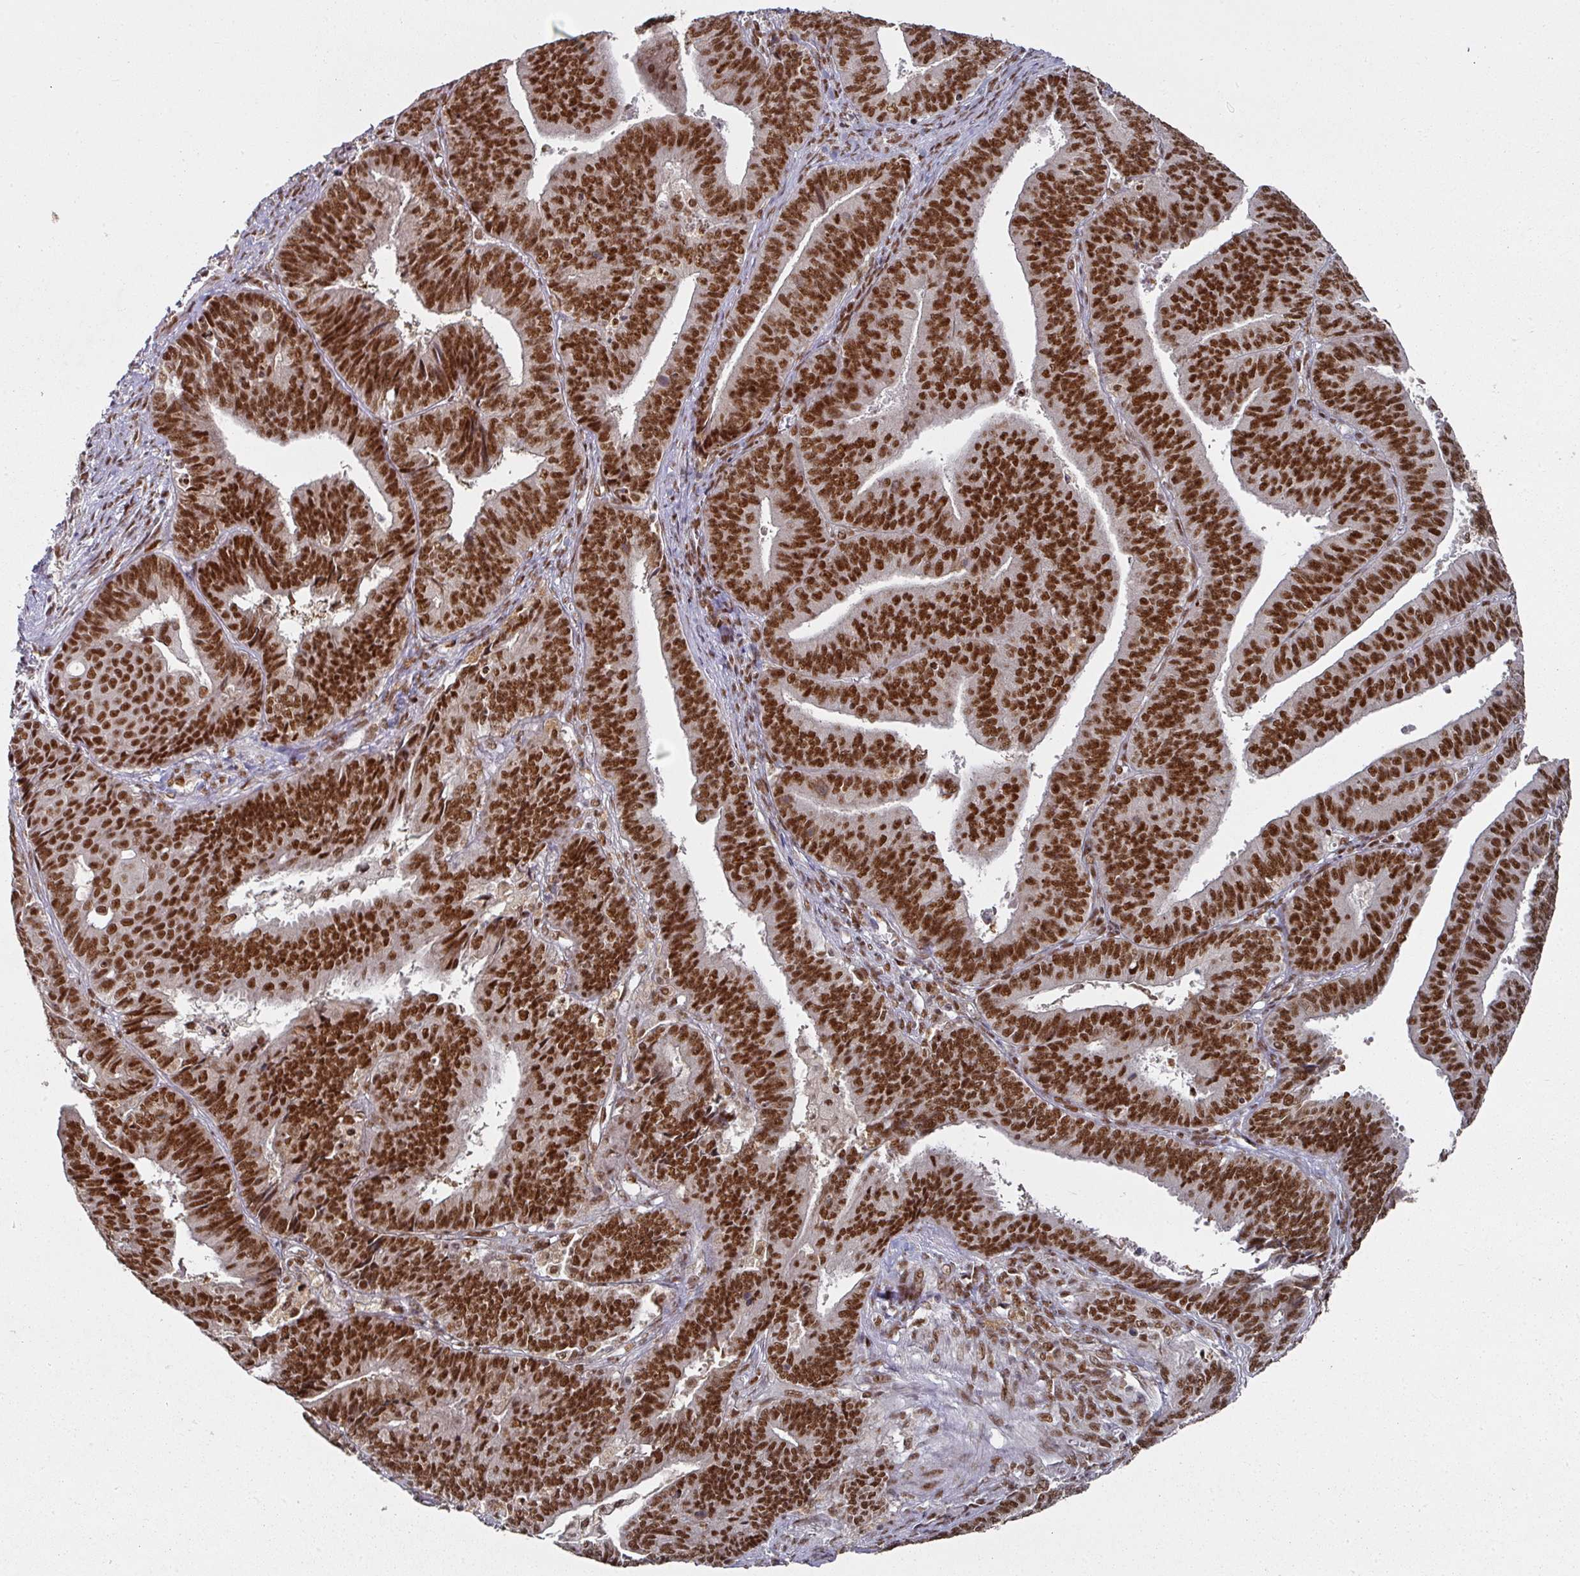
{"staining": {"intensity": "strong", "quantity": ">75%", "location": "nuclear"}, "tissue": "endometrial cancer", "cell_type": "Tumor cells", "image_type": "cancer", "snomed": [{"axis": "morphology", "description": "Adenocarcinoma, NOS"}, {"axis": "topography", "description": "Endometrium"}], "caption": "Brown immunohistochemical staining in adenocarcinoma (endometrial) exhibits strong nuclear positivity in about >75% of tumor cells.", "gene": "MEPCE", "patient": {"sex": "female", "age": 73}}